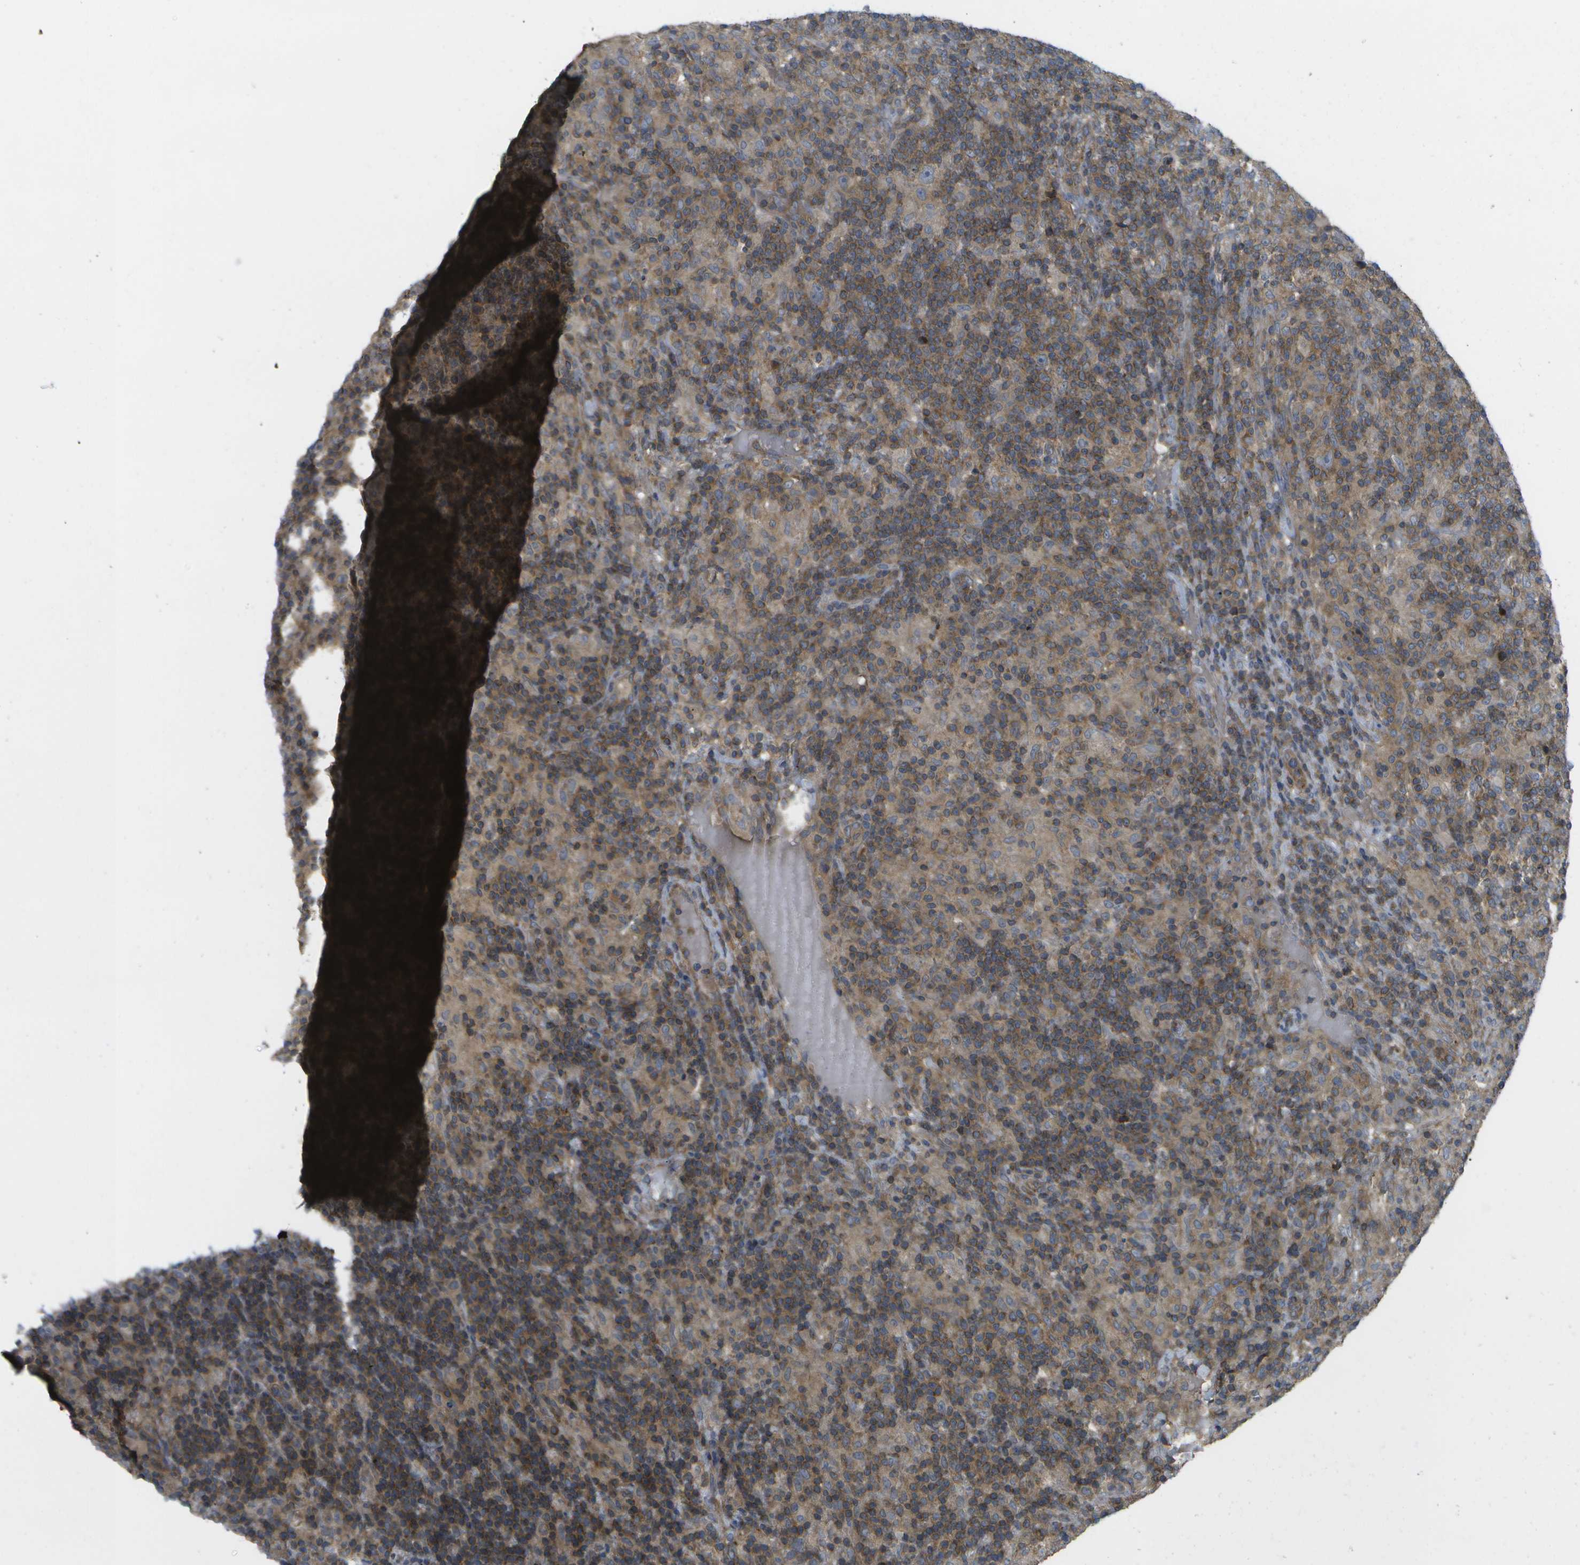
{"staining": {"intensity": "weak", "quantity": "25%-75%", "location": "cytoplasmic/membranous"}, "tissue": "lymphoma", "cell_type": "Tumor cells", "image_type": "cancer", "snomed": [{"axis": "morphology", "description": "Hodgkin's disease, NOS"}, {"axis": "topography", "description": "Lymph node"}], "caption": "Hodgkin's disease stained with a protein marker shows weak staining in tumor cells.", "gene": "DPM3", "patient": {"sex": "male", "age": 70}}